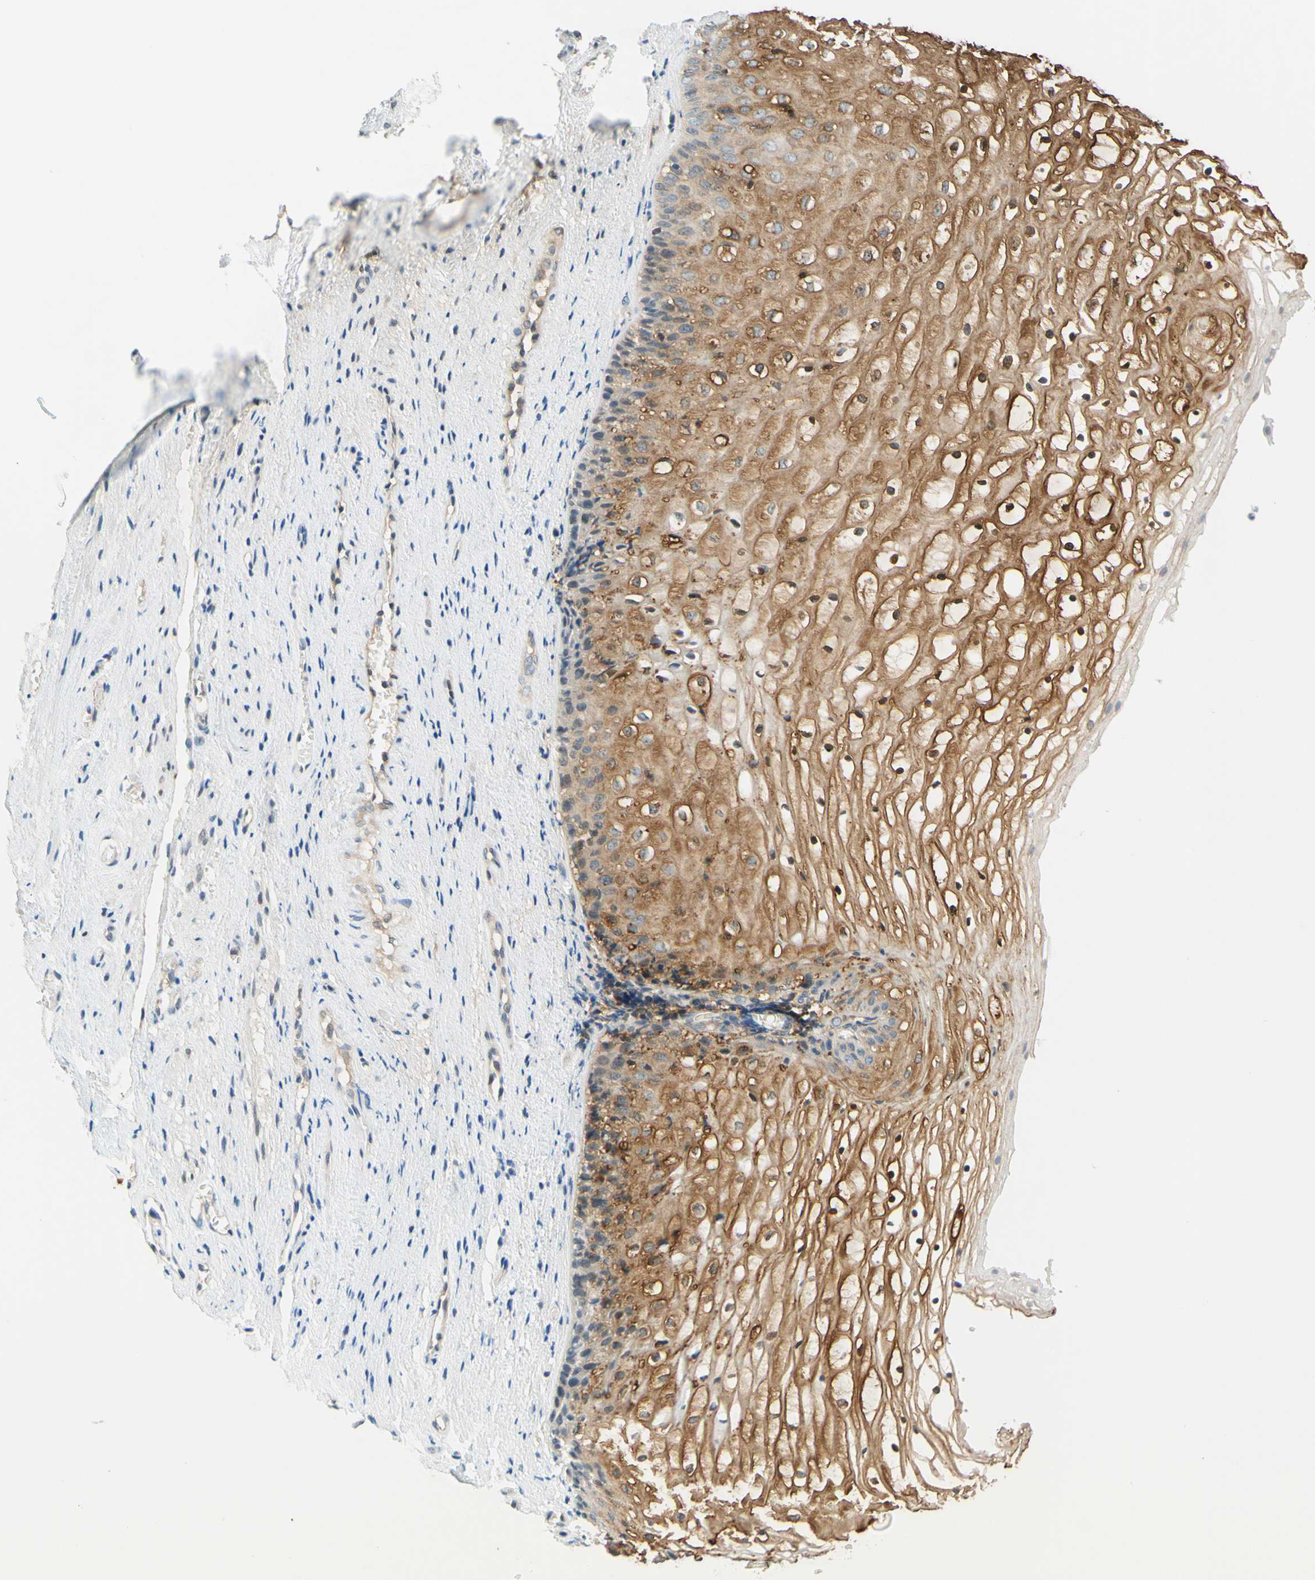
{"staining": {"intensity": "moderate", "quantity": ">75%", "location": "cytoplasmic/membranous"}, "tissue": "vagina", "cell_type": "Squamous epithelial cells", "image_type": "normal", "snomed": [{"axis": "morphology", "description": "Normal tissue, NOS"}, {"axis": "topography", "description": "Vagina"}], "caption": "Immunohistochemical staining of normal vagina exhibits medium levels of moderate cytoplasmic/membranous positivity in approximately >75% of squamous epithelial cells. The staining was performed using DAB (3,3'-diaminobenzidine) to visualize the protein expression in brown, while the nuclei were stained in blue with hematoxylin (Magnification: 20x).", "gene": "C2CD2L", "patient": {"sex": "female", "age": 34}}